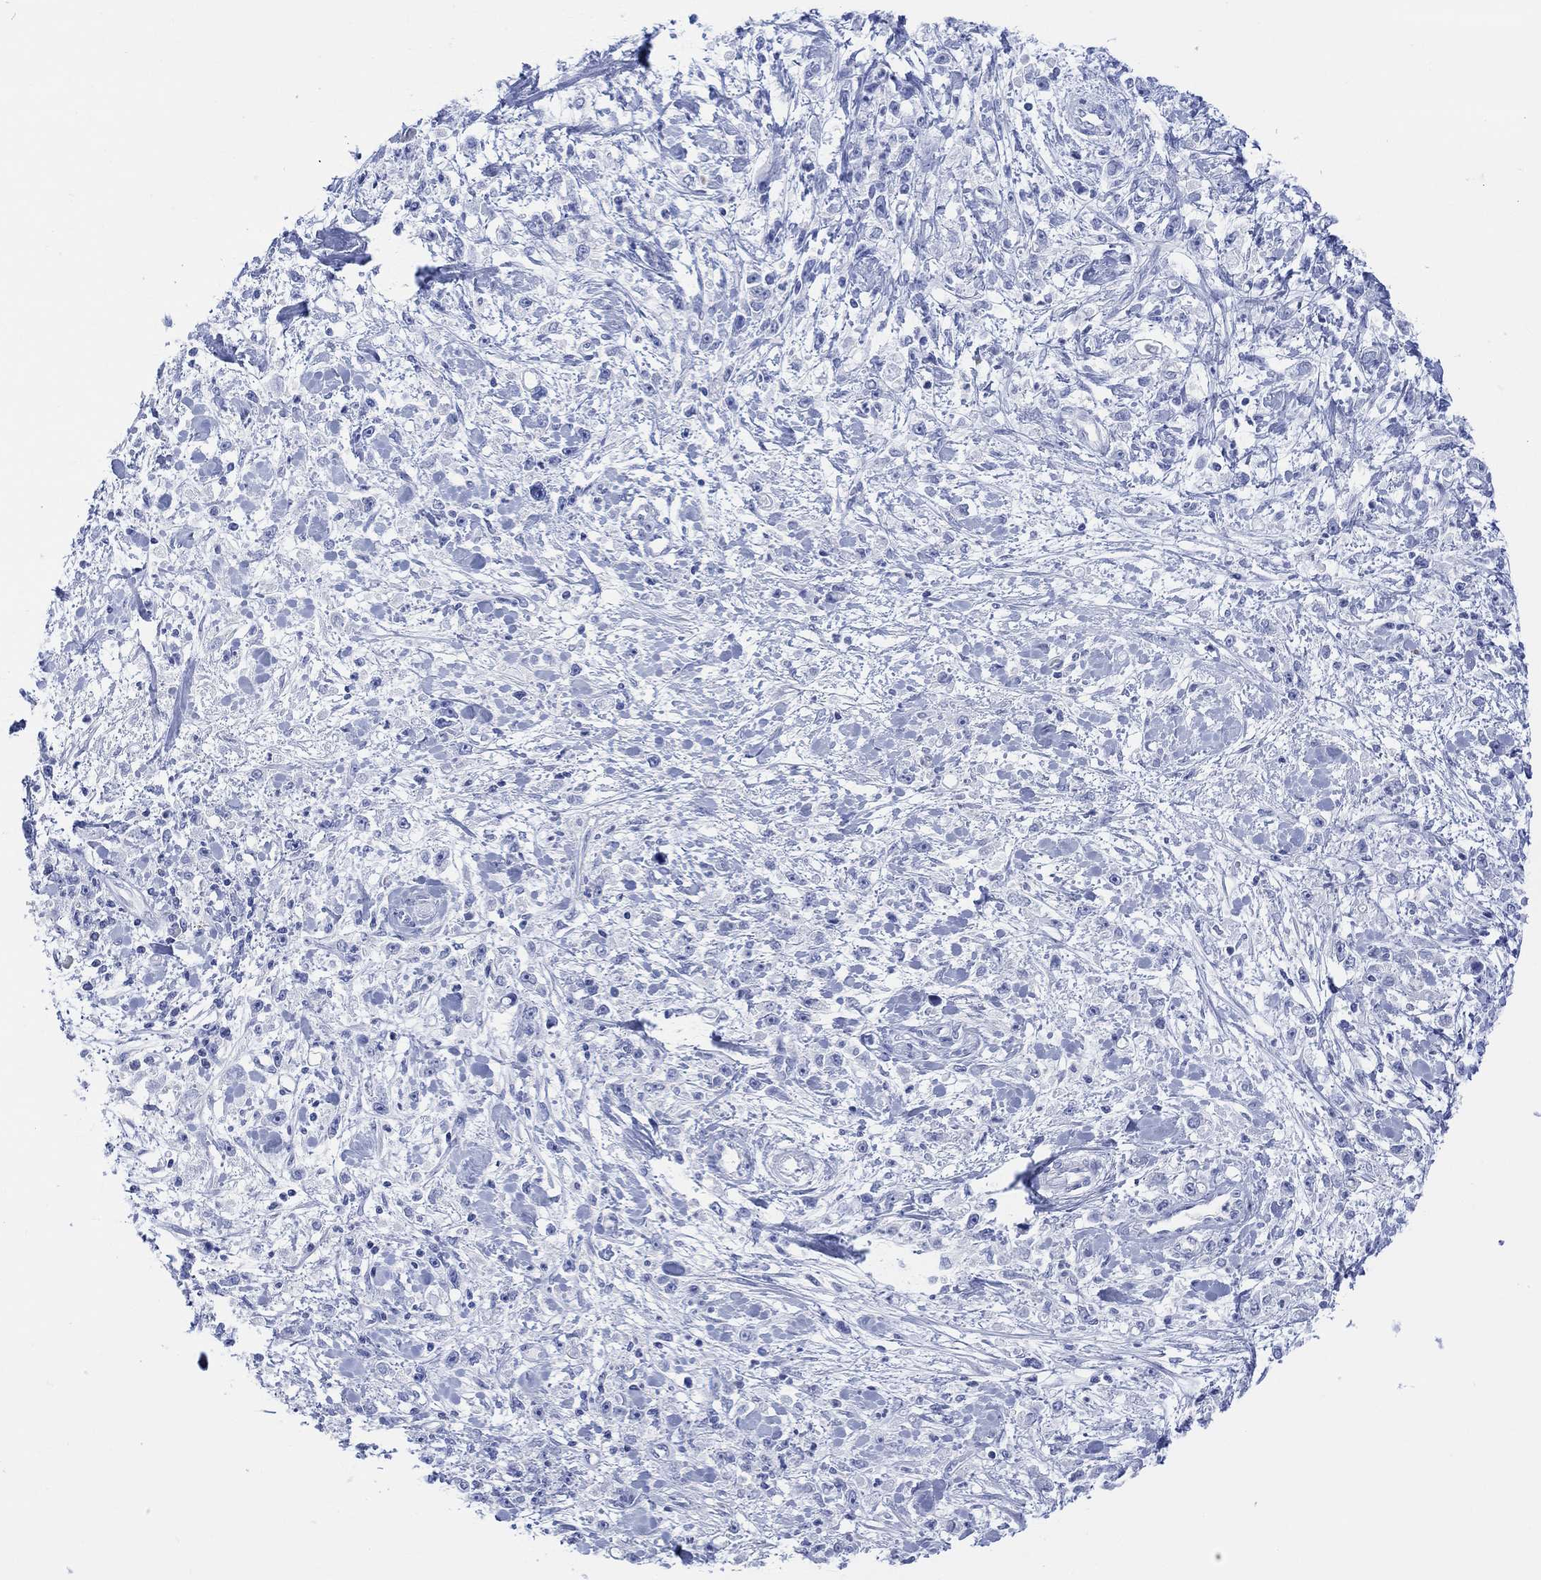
{"staining": {"intensity": "negative", "quantity": "none", "location": "none"}, "tissue": "stomach cancer", "cell_type": "Tumor cells", "image_type": "cancer", "snomed": [{"axis": "morphology", "description": "Adenocarcinoma, NOS"}, {"axis": "topography", "description": "Stomach"}], "caption": "Protein analysis of adenocarcinoma (stomach) reveals no significant positivity in tumor cells. (Brightfield microscopy of DAB (3,3'-diaminobenzidine) immunohistochemistry (IHC) at high magnification).", "gene": "GNG13", "patient": {"sex": "female", "age": 59}}